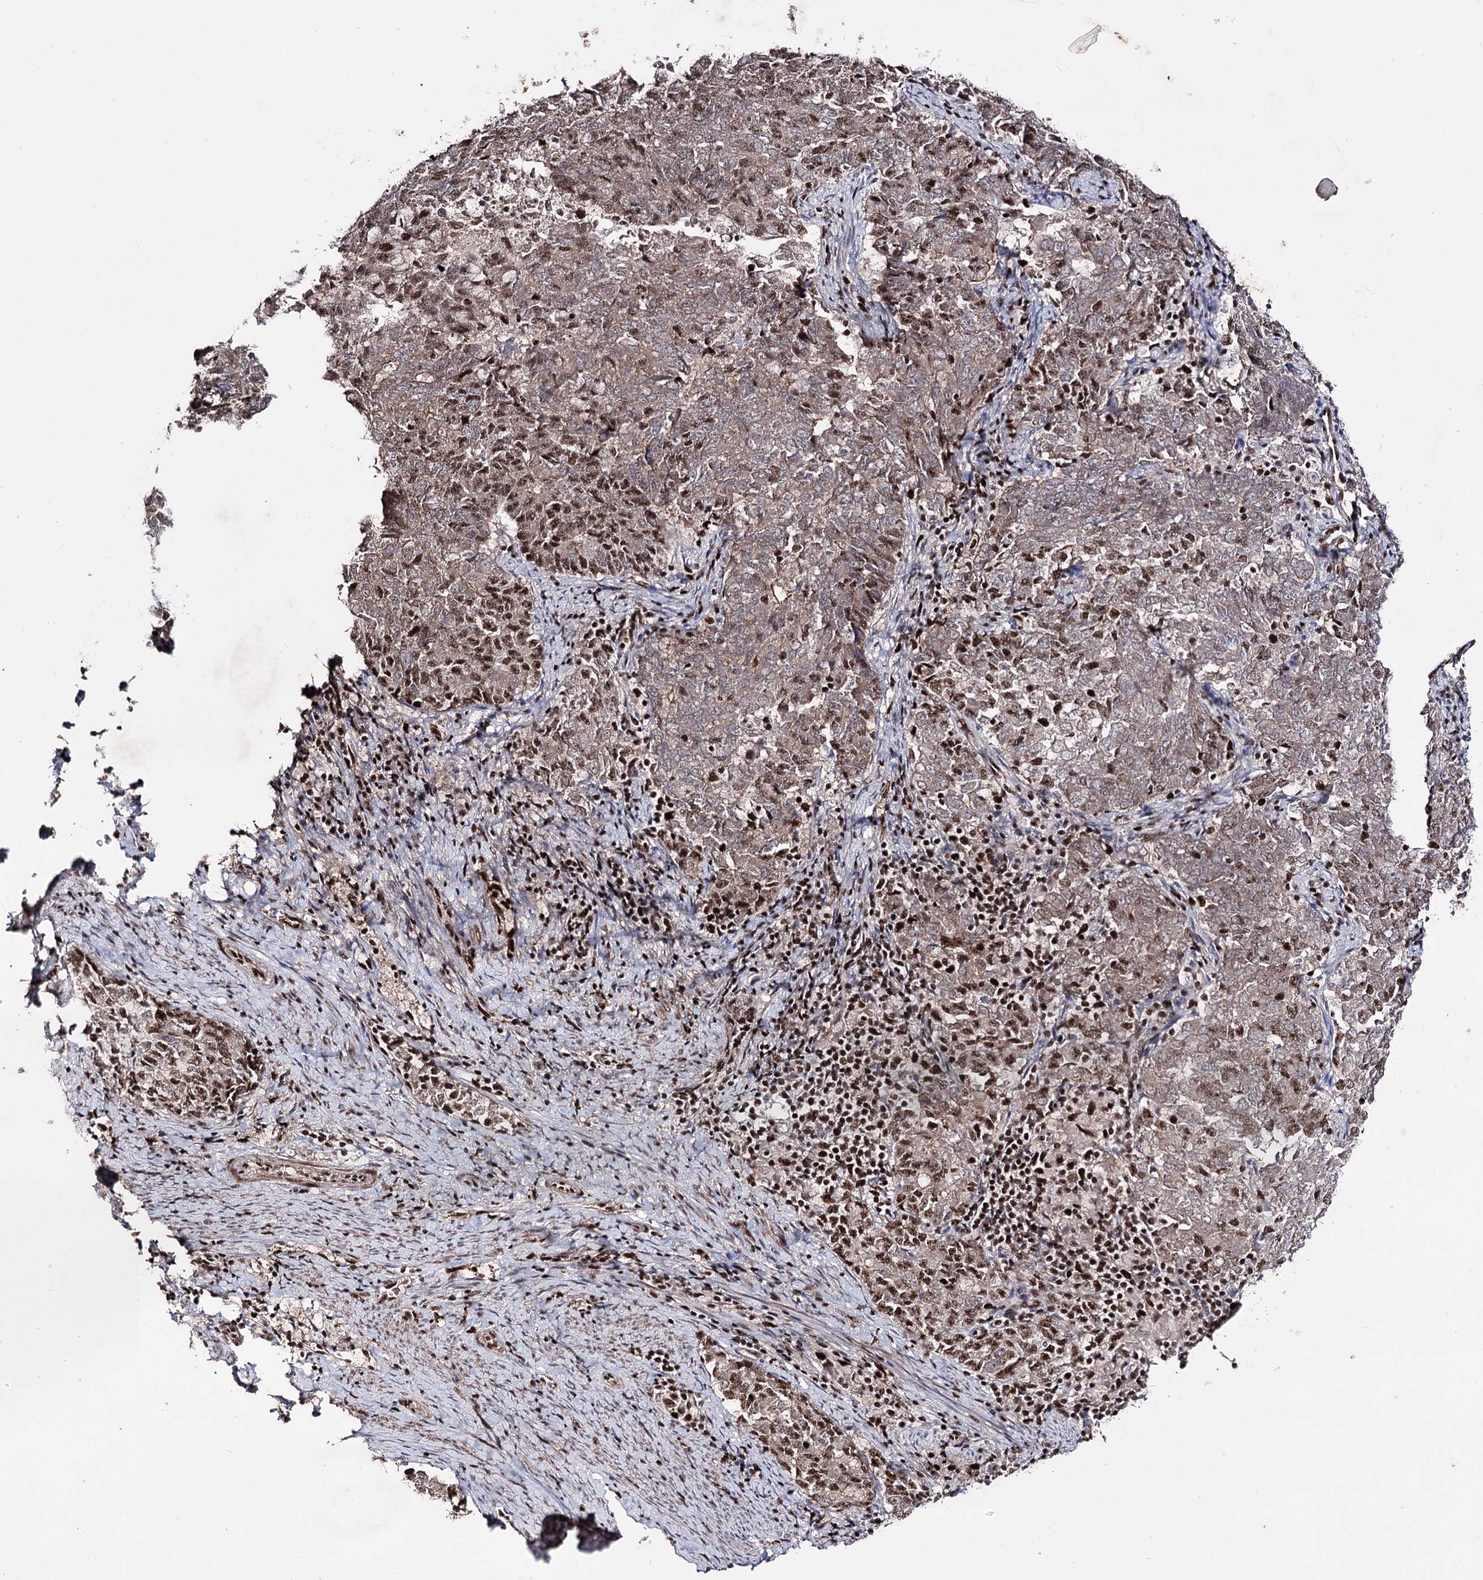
{"staining": {"intensity": "moderate", "quantity": ">75%", "location": "nuclear"}, "tissue": "endometrial cancer", "cell_type": "Tumor cells", "image_type": "cancer", "snomed": [{"axis": "morphology", "description": "Adenocarcinoma, NOS"}, {"axis": "topography", "description": "Endometrium"}], "caption": "Immunohistochemical staining of adenocarcinoma (endometrial) exhibits medium levels of moderate nuclear protein staining in about >75% of tumor cells. Immunohistochemistry (ihc) stains the protein of interest in brown and the nuclei are stained blue.", "gene": "PRPF40A", "patient": {"sex": "female", "age": 80}}